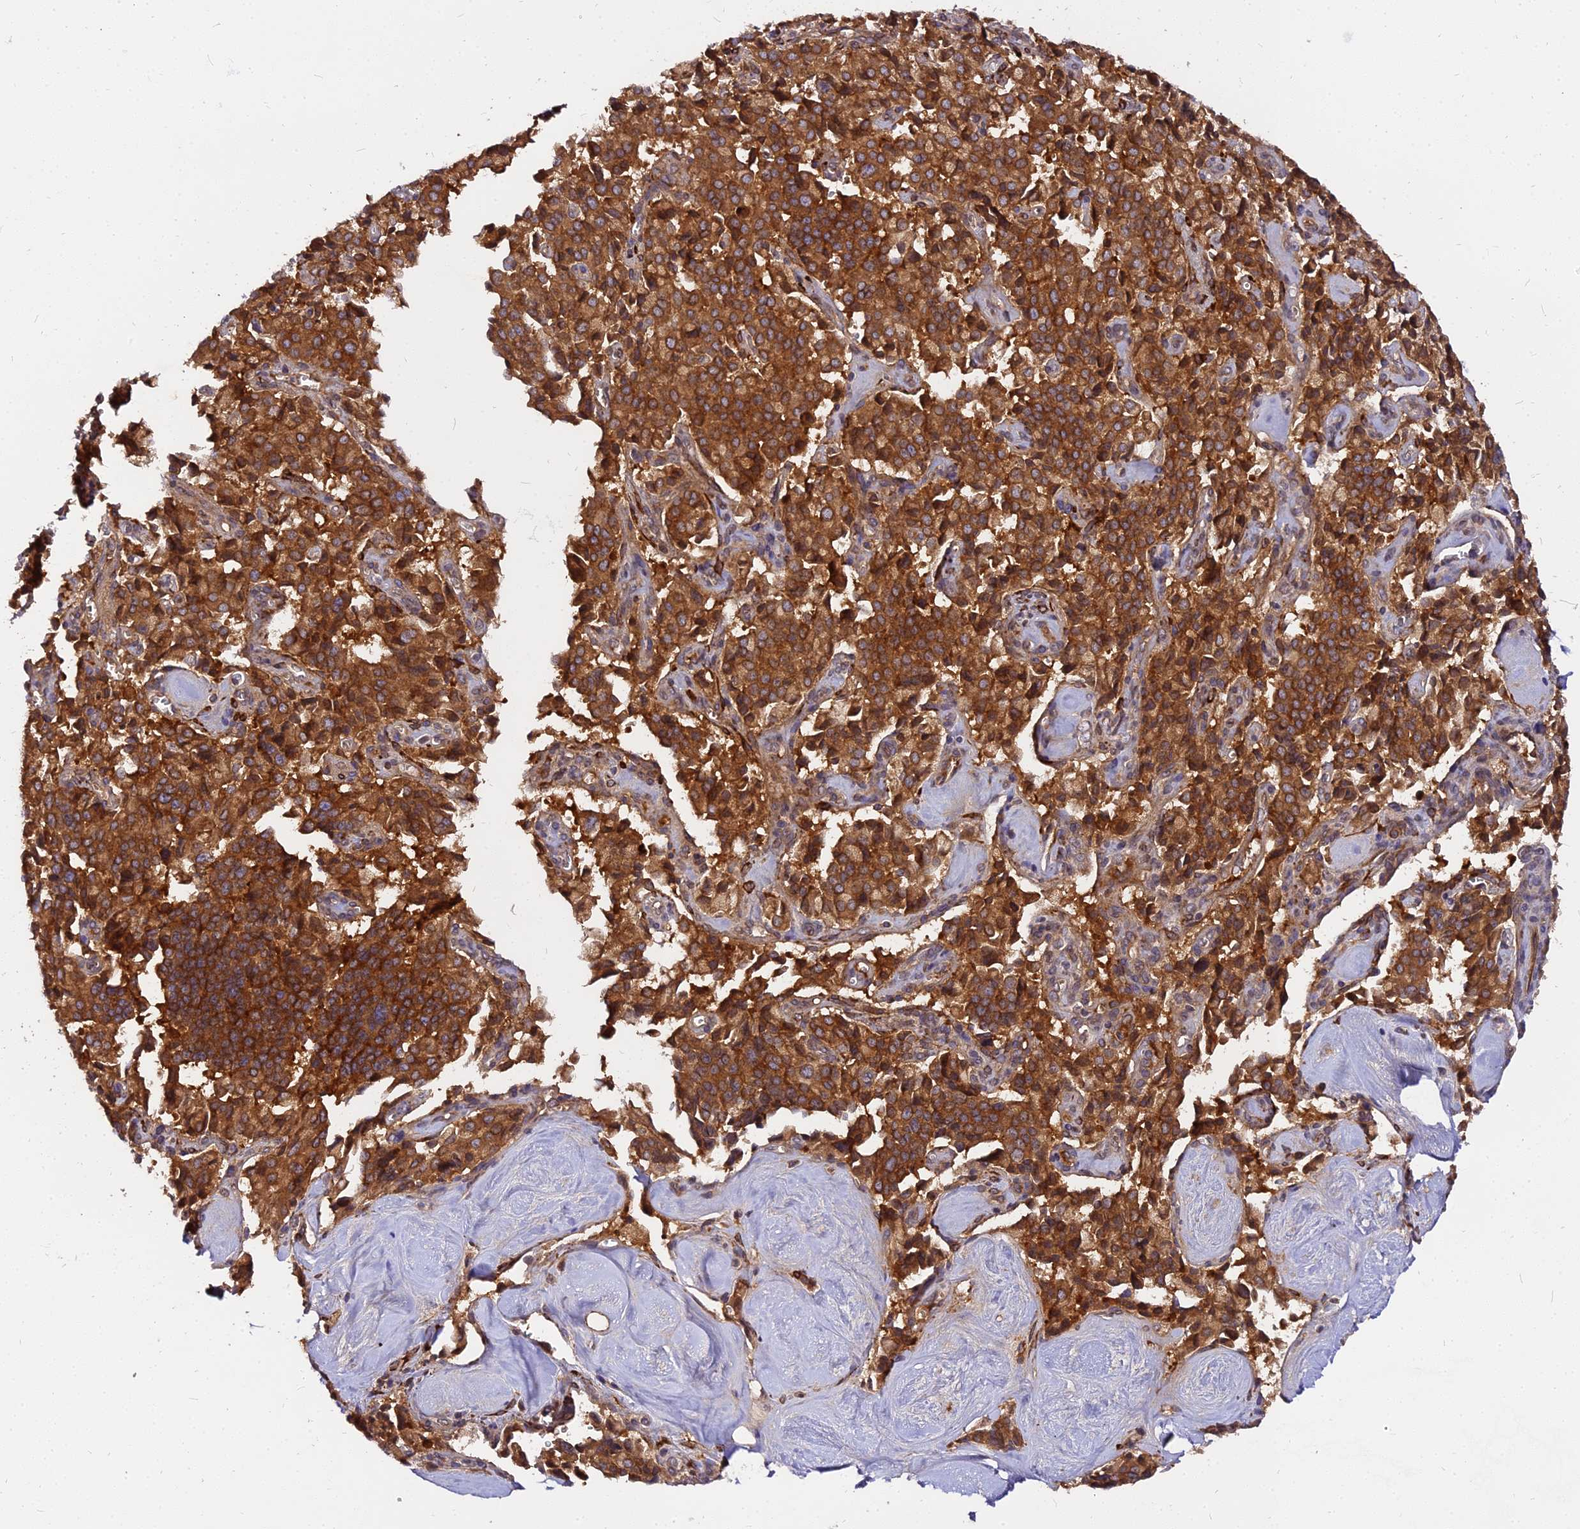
{"staining": {"intensity": "strong", "quantity": ">75%", "location": "cytoplasmic/membranous"}, "tissue": "pancreatic cancer", "cell_type": "Tumor cells", "image_type": "cancer", "snomed": [{"axis": "morphology", "description": "Adenocarcinoma, NOS"}, {"axis": "topography", "description": "Pancreas"}], "caption": "Protein expression analysis of human pancreatic adenocarcinoma reveals strong cytoplasmic/membranous expression in approximately >75% of tumor cells.", "gene": "PDE4D", "patient": {"sex": "male", "age": 65}}